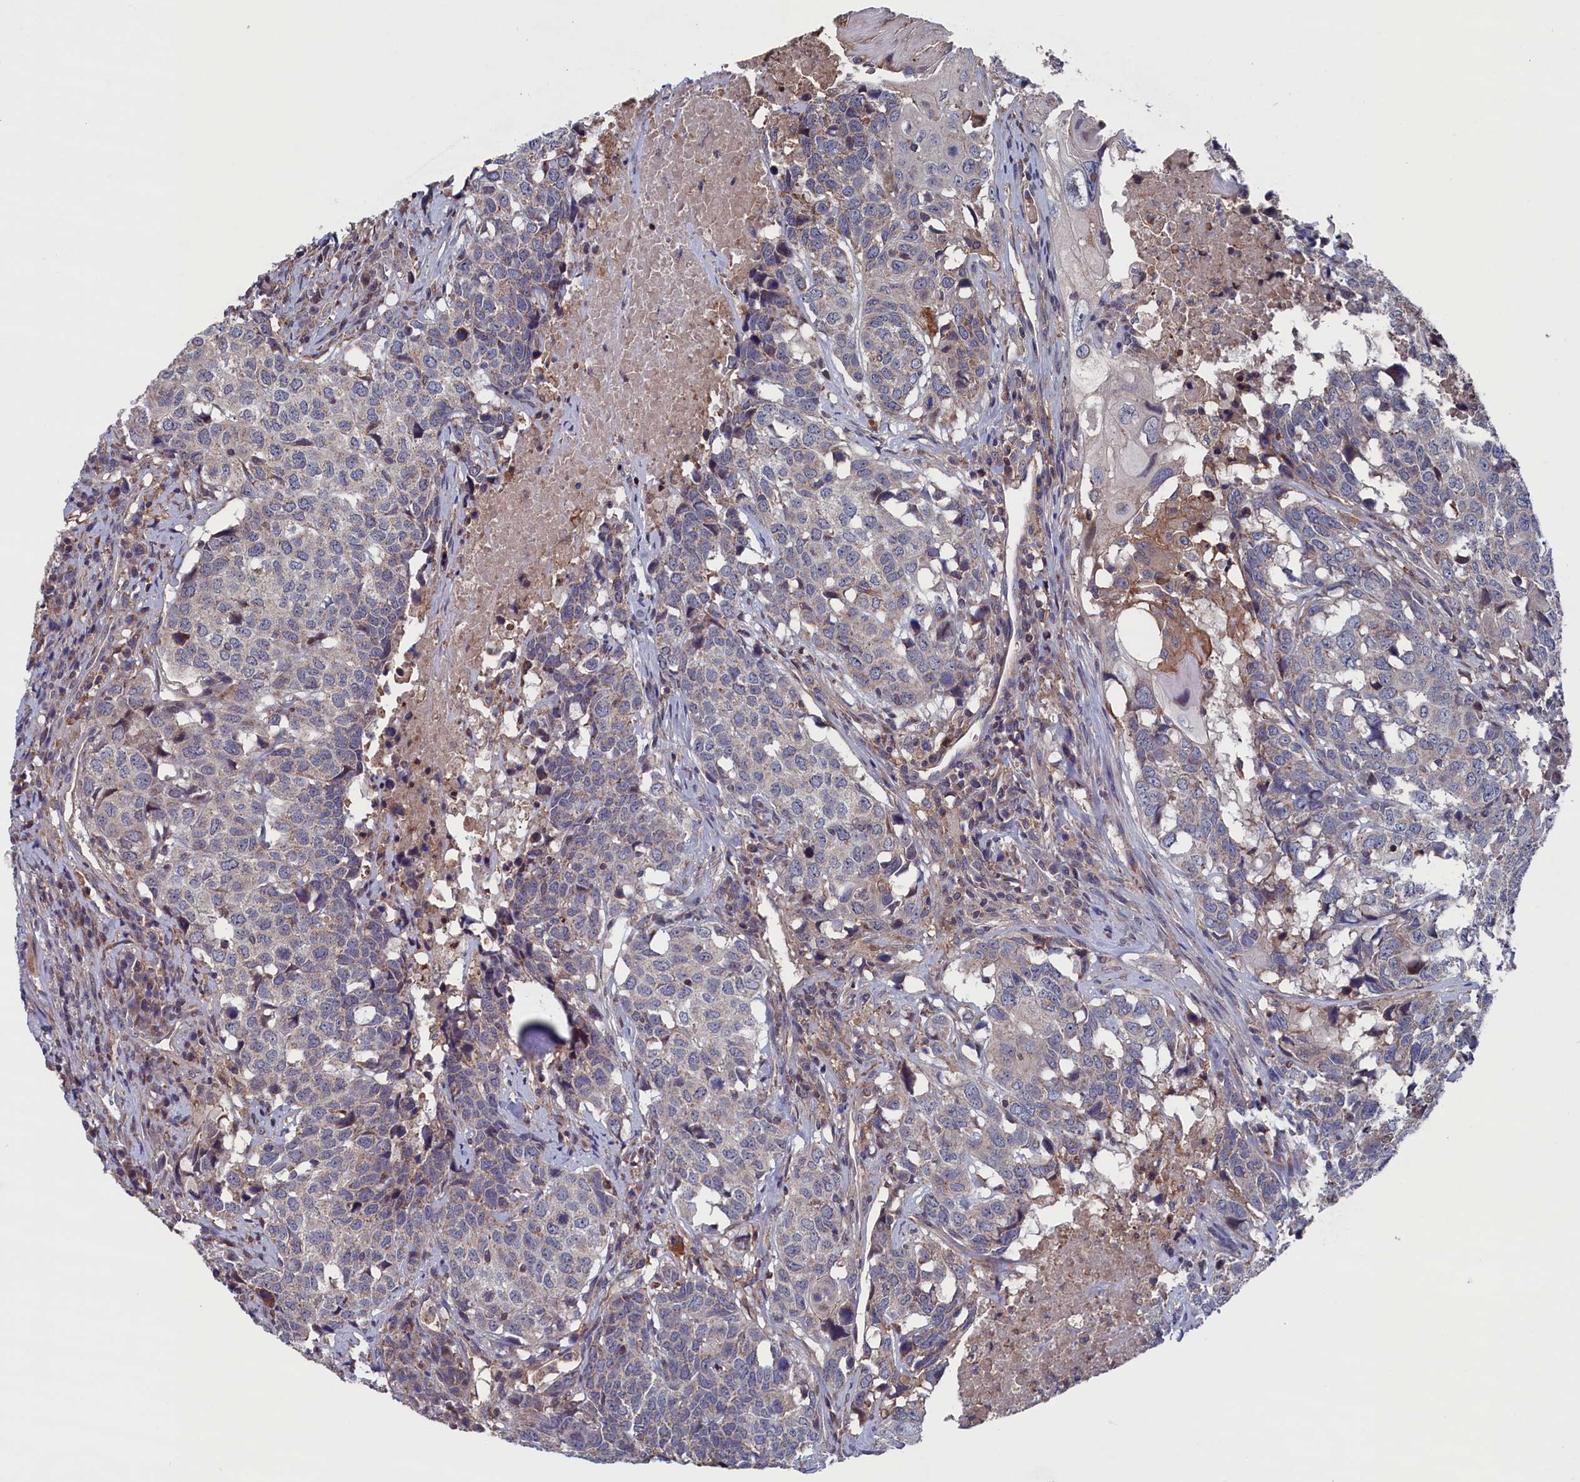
{"staining": {"intensity": "weak", "quantity": "<25%", "location": "cytoplasmic/membranous"}, "tissue": "head and neck cancer", "cell_type": "Tumor cells", "image_type": "cancer", "snomed": [{"axis": "morphology", "description": "Squamous cell carcinoma, NOS"}, {"axis": "topography", "description": "Head-Neck"}], "caption": "Immunohistochemical staining of human head and neck cancer shows no significant staining in tumor cells. (DAB (3,3'-diaminobenzidine) immunohistochemistry with hematoxylin counter stain).", "gene": "SPATA13", "patient": {"sex": "male", "age": 66}}